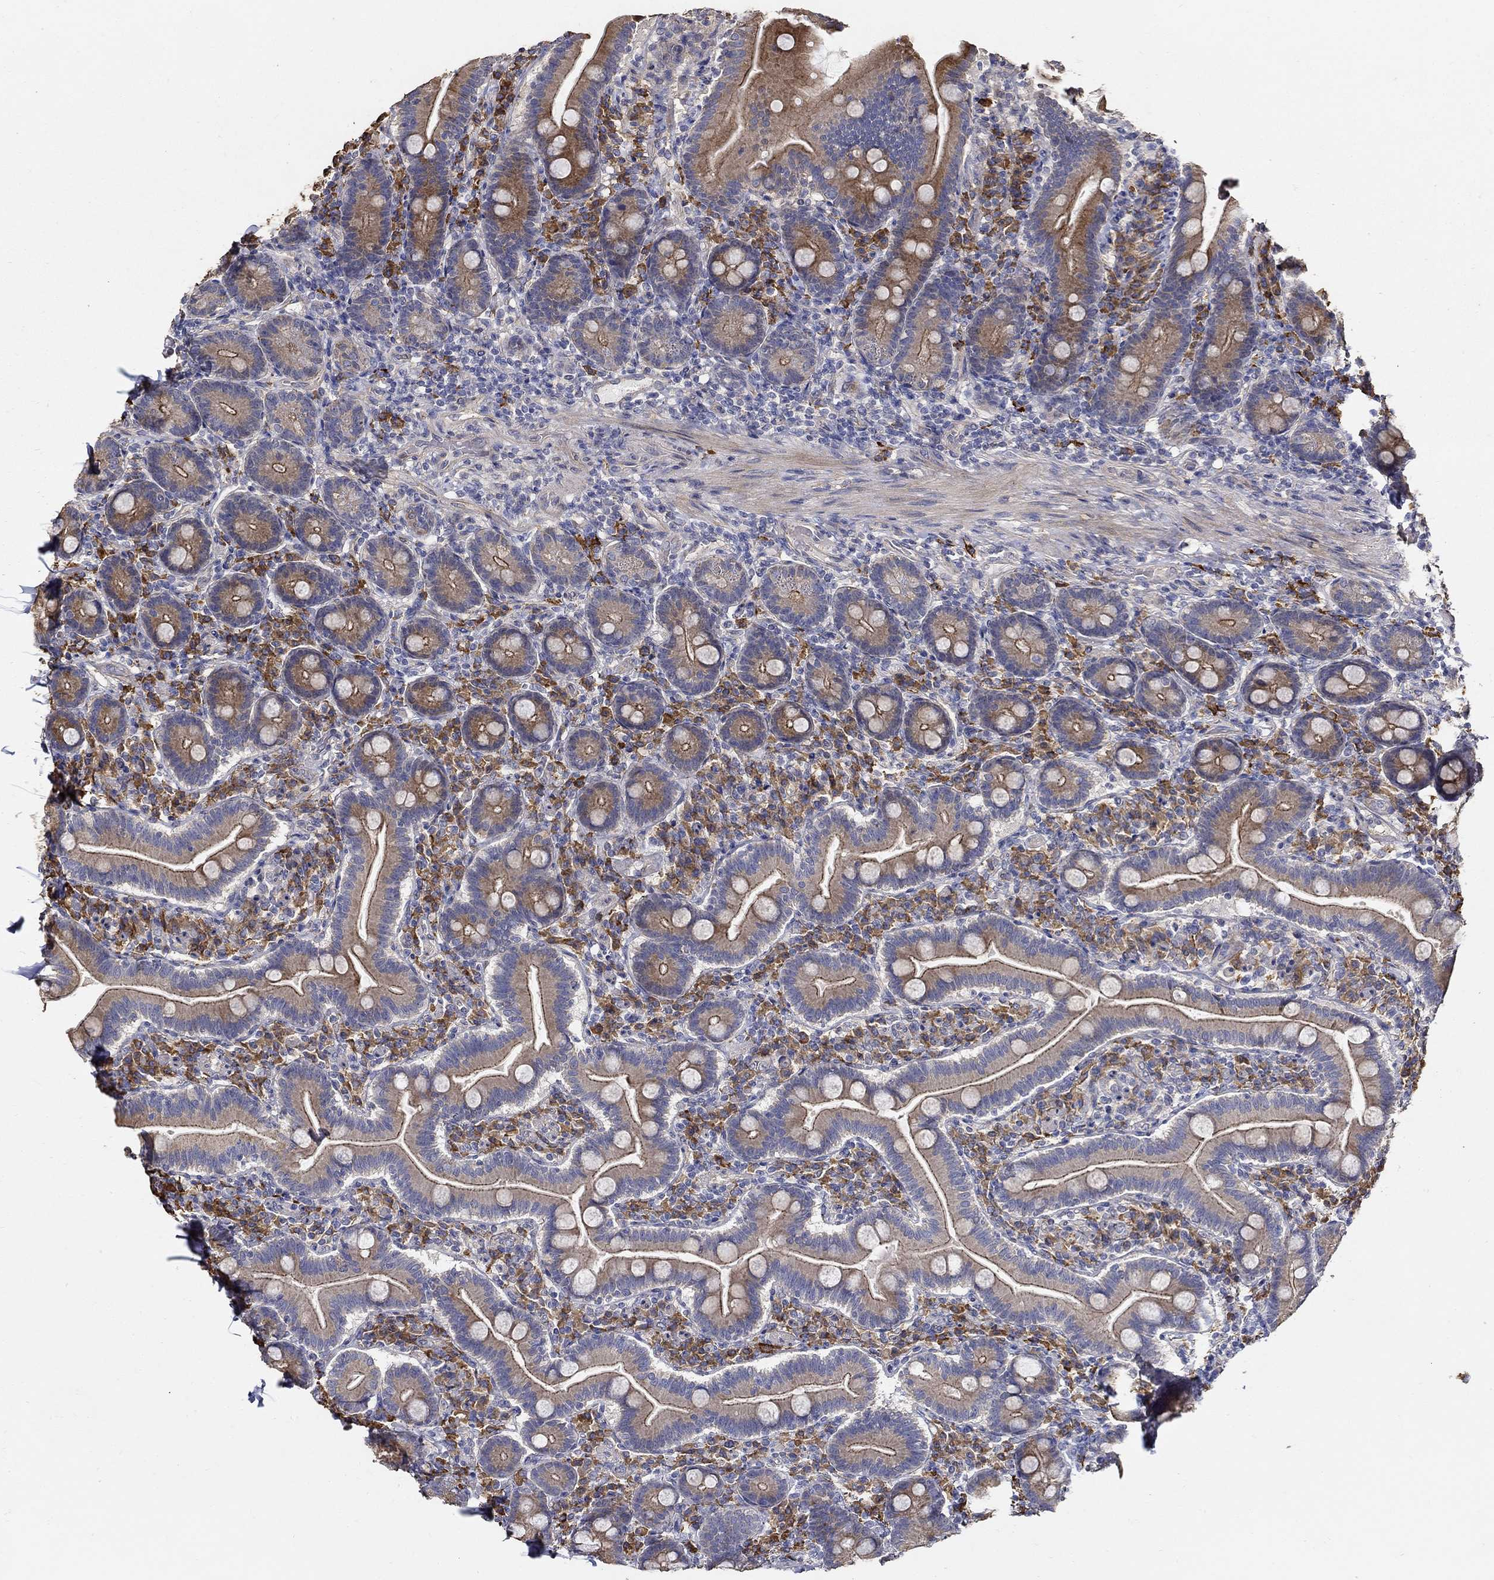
{"staining": {"intensity": "moderate", "quantity": "25%-75%", "location": "cytoplasmic/membranous"}, "tissue": "small intestine", "cell_type": "Glandular cells", "image_type": "normal", "snomed": [{"axis": "morphology", "description": "Normal tissue, NOS"}, {"axis": "topography", "description": "Small intestine"}], "caption": "Moderate cytoplasmic/membranous protein expression is appreciated in approximately 25%-75% of glandular cells in small intestine. The staining is performed using DAB (3,3'-diaminobenzidine) brown chromogen to label protein expression. The nuclei are counter-stained blue using hematoxylin.", "gene": "EMILIN3", "patient": {"sex": "male", "age": 66}}